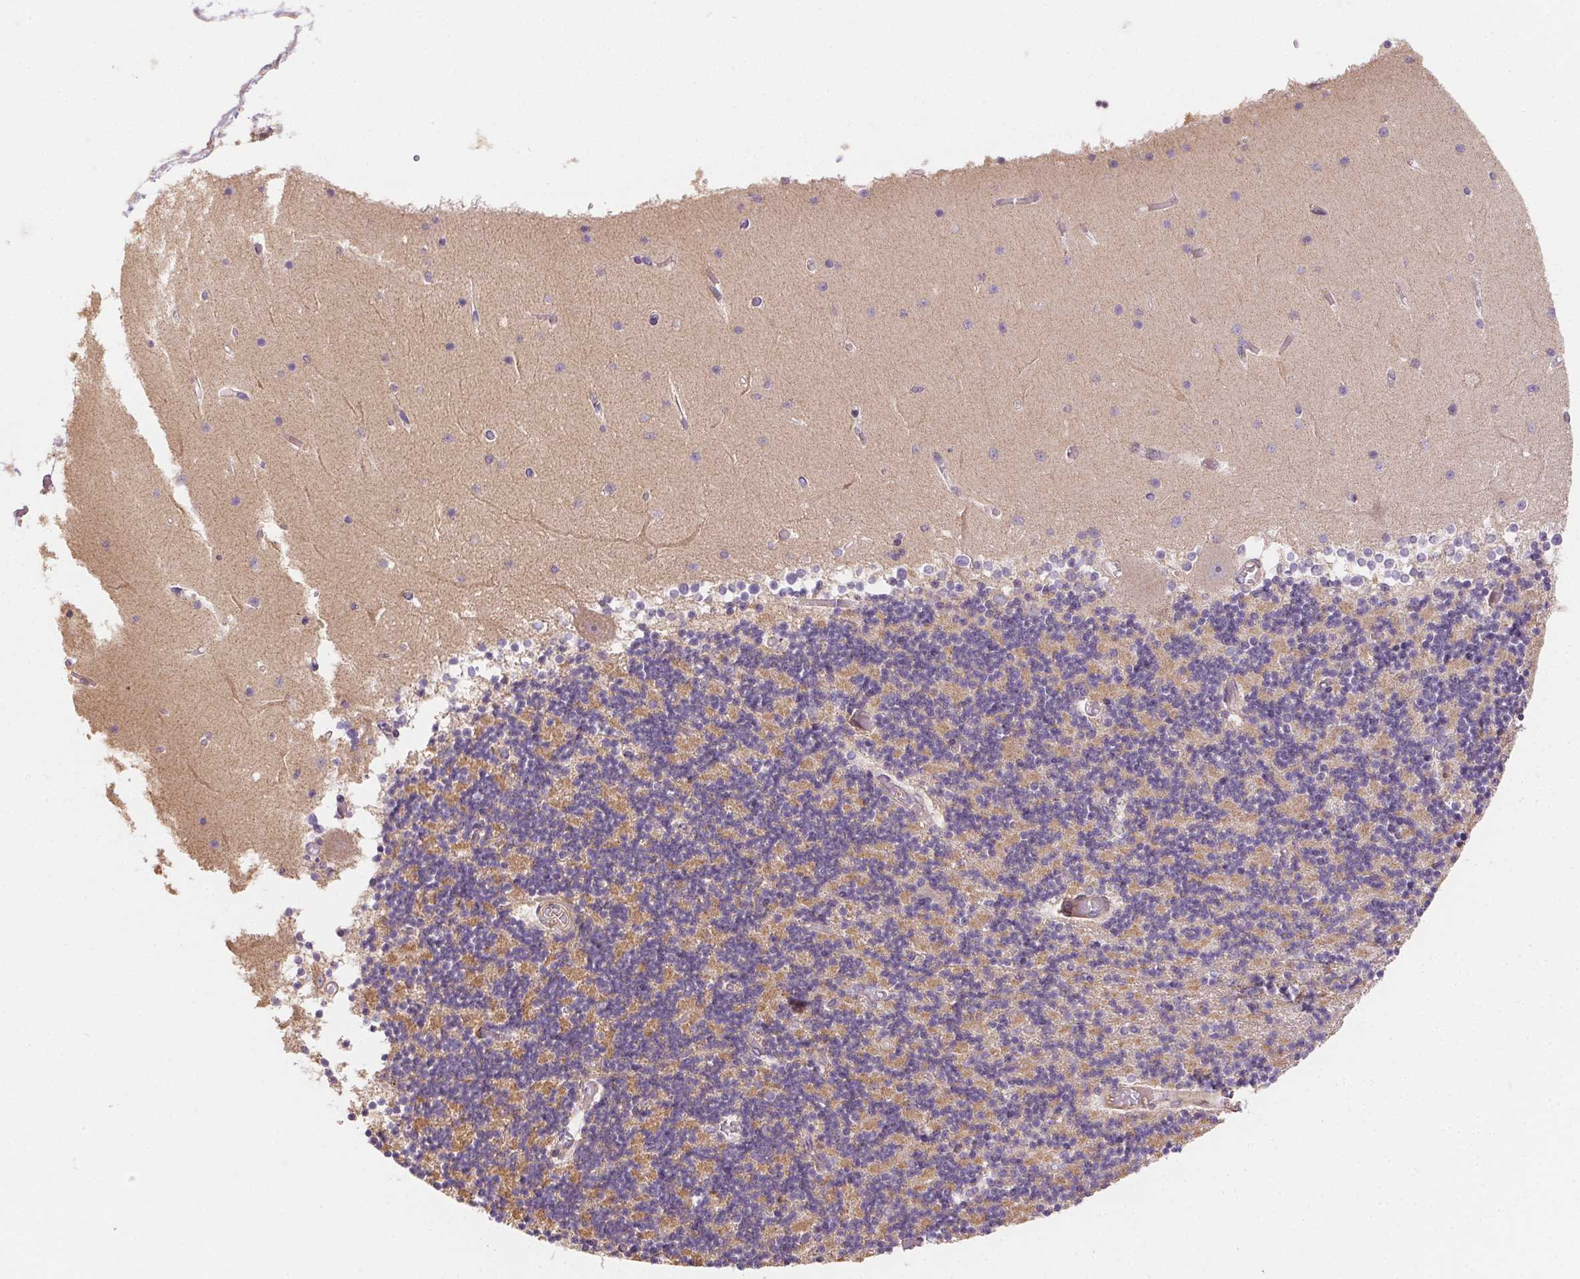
{"staining": {"intensity": "moderate", "quantity": "<25%", "location": "cytoplasmic/membranous"}, "tissue": "cerebellum", "cell_type": "Cells in granular layer", "image_type": "normal", "snomed": [{"axis": "morphology", "description": "Normal tissue, NOS"}, {"axis": "topography", "description": "Cerebellum"}], "caption": "IHC (DAB (3,3'-diaminobenzidine)) staining of unremarkable cerebellum exhibits moderate cytoplasmic/membranous protein expression in approximately <25% of cells in granular layer.", "gene": "REV3L", "patient": {"sex": "female", "age": 28}}